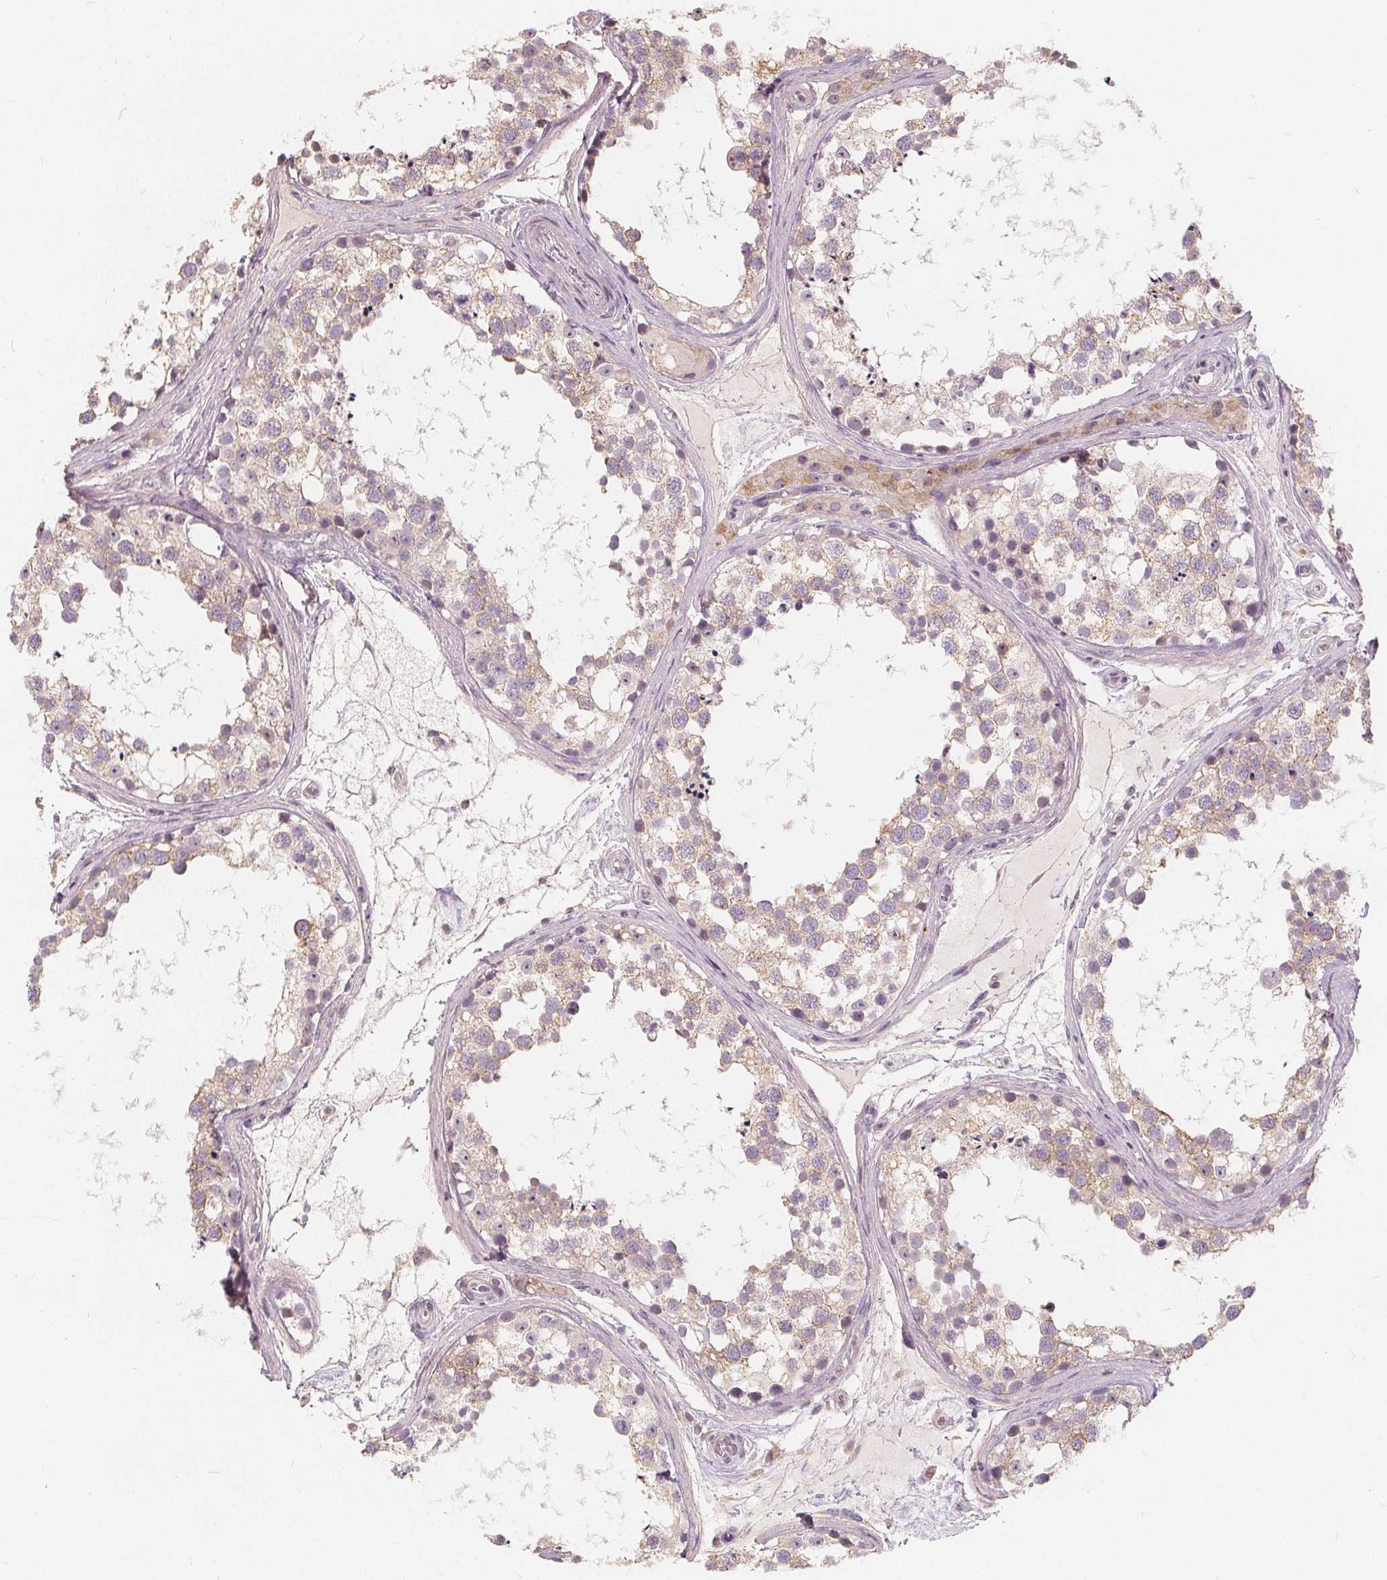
{"staining": {"intensity": "weak", "quantity": "25%-75%", "location": "cytoplasmic/membranous"}, "tissue": "testis", "cell_type": "Cells in seminiferous ducts", "image_type": "normal", "snomed": [{"axis": "morphology", "description": "Normal tissue, NOS"}, {"axis": "morphology", "description": "Seminoma, NOS"}, {"axis": "topography", "description": "Testis"}], "caption": "An image showing weak cytoplasmic/membranous positivity in about 25%-75% of cells in seminiferous ducts in benign testis, as visualized by brown immunohistochemical staining.", "gene": "DRC3", "patient": {"sex": "male", "age": 65}}